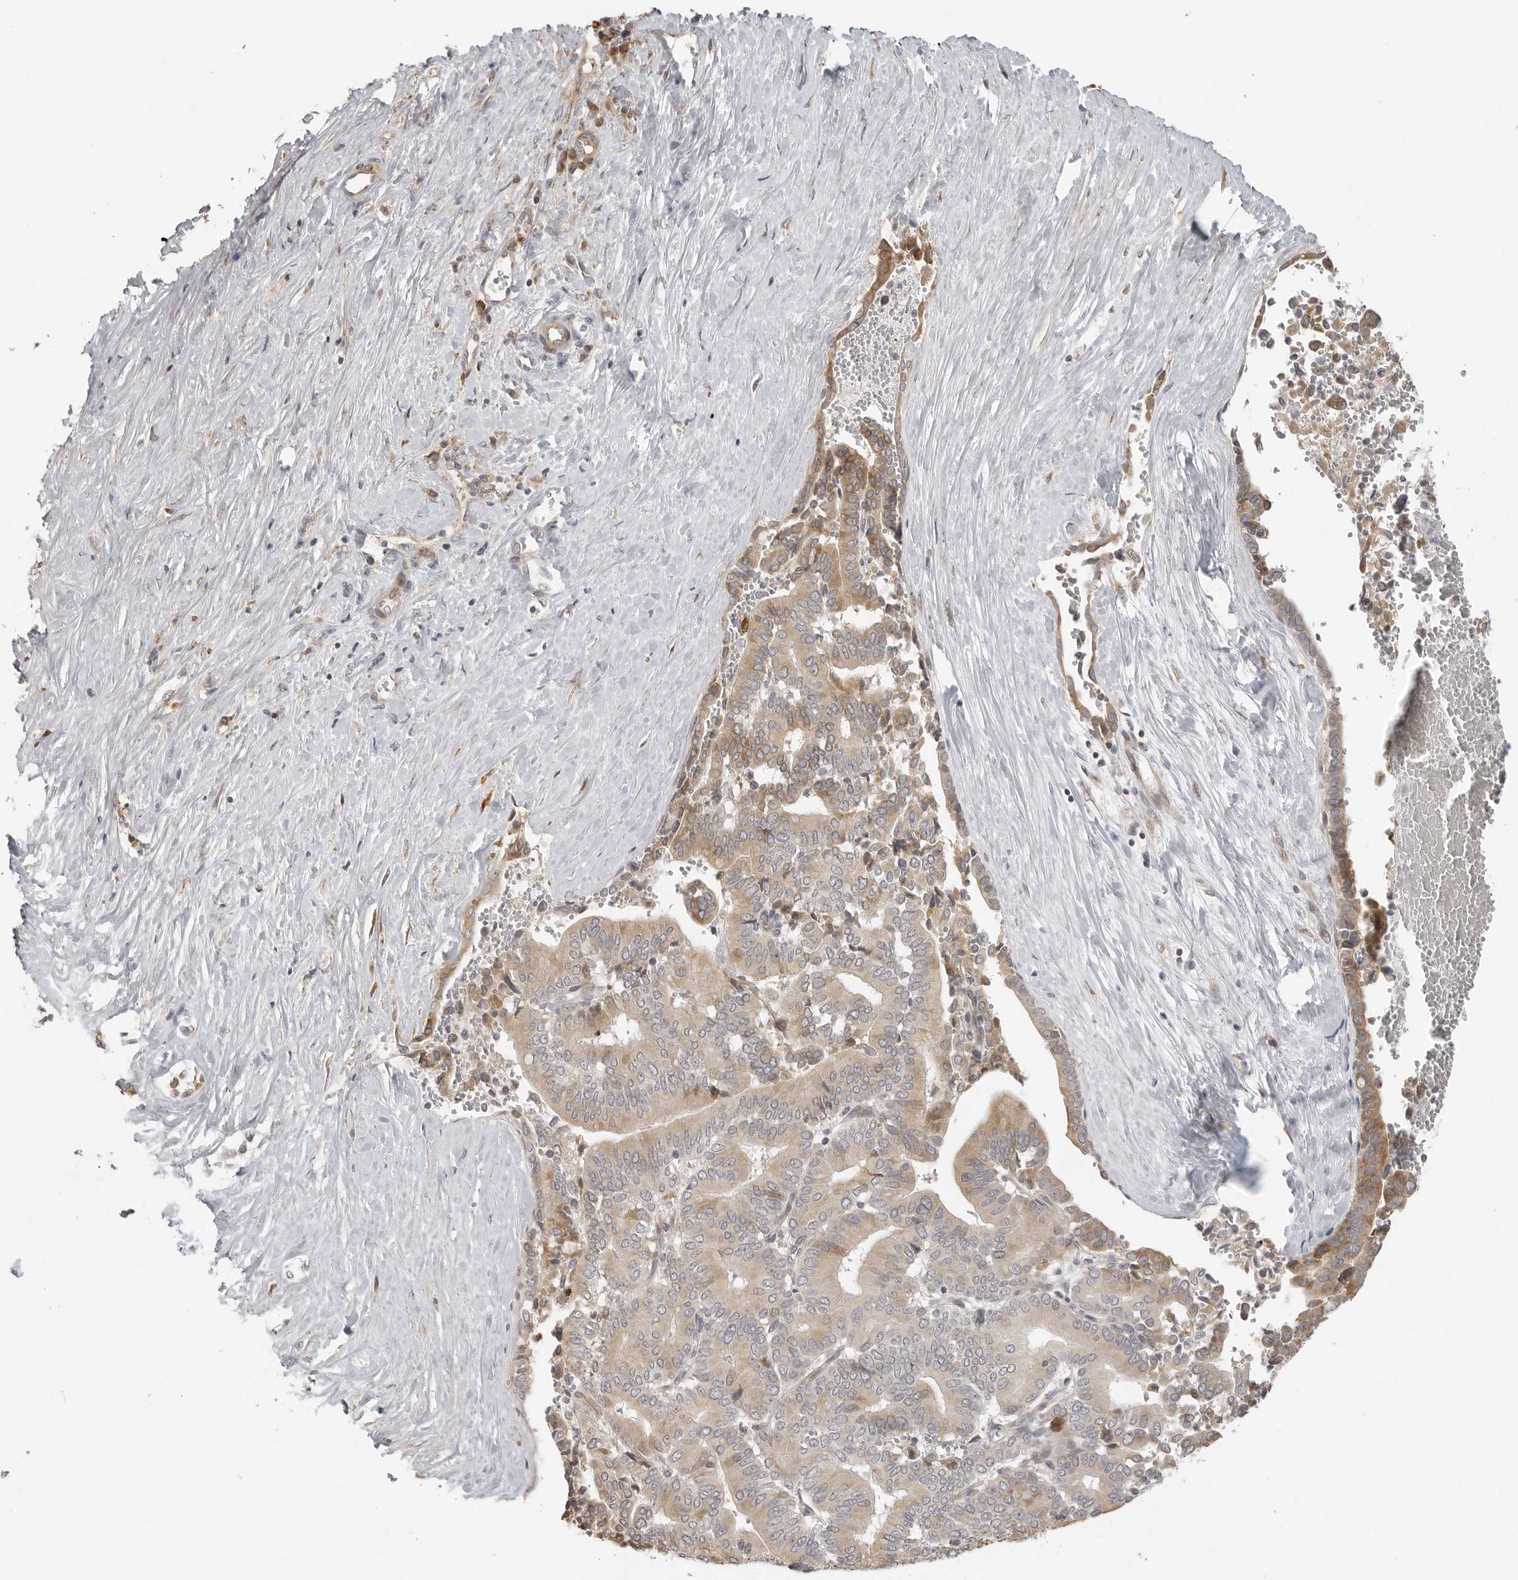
{"staining": {"intensity": "moderate", "quantity": "25%-75%", "location": "cytoplasmic/membranous"}, "tissue": "liver cancer", "cell_type": "Tumor cells", "image_type": "cancer", "snomed": [{"axis": "morphology", "description": "Cholangiocarcinoma"}, {"axis": "topography", "description": "Liver"}], "caption": "Immunohistochemistry (IHC) histopathology image of neoplastic tissue: liver cancer stained using immunohistochemistry (IHC) exhibits medium levels of moderate protein expression localized specifically in the cytoplasmic/membranous of tumor cells, appearing as a cytoplasmic/membranous brown color.", "gene": "IDO1", "patient": {"sex": "female", "age": 75}}